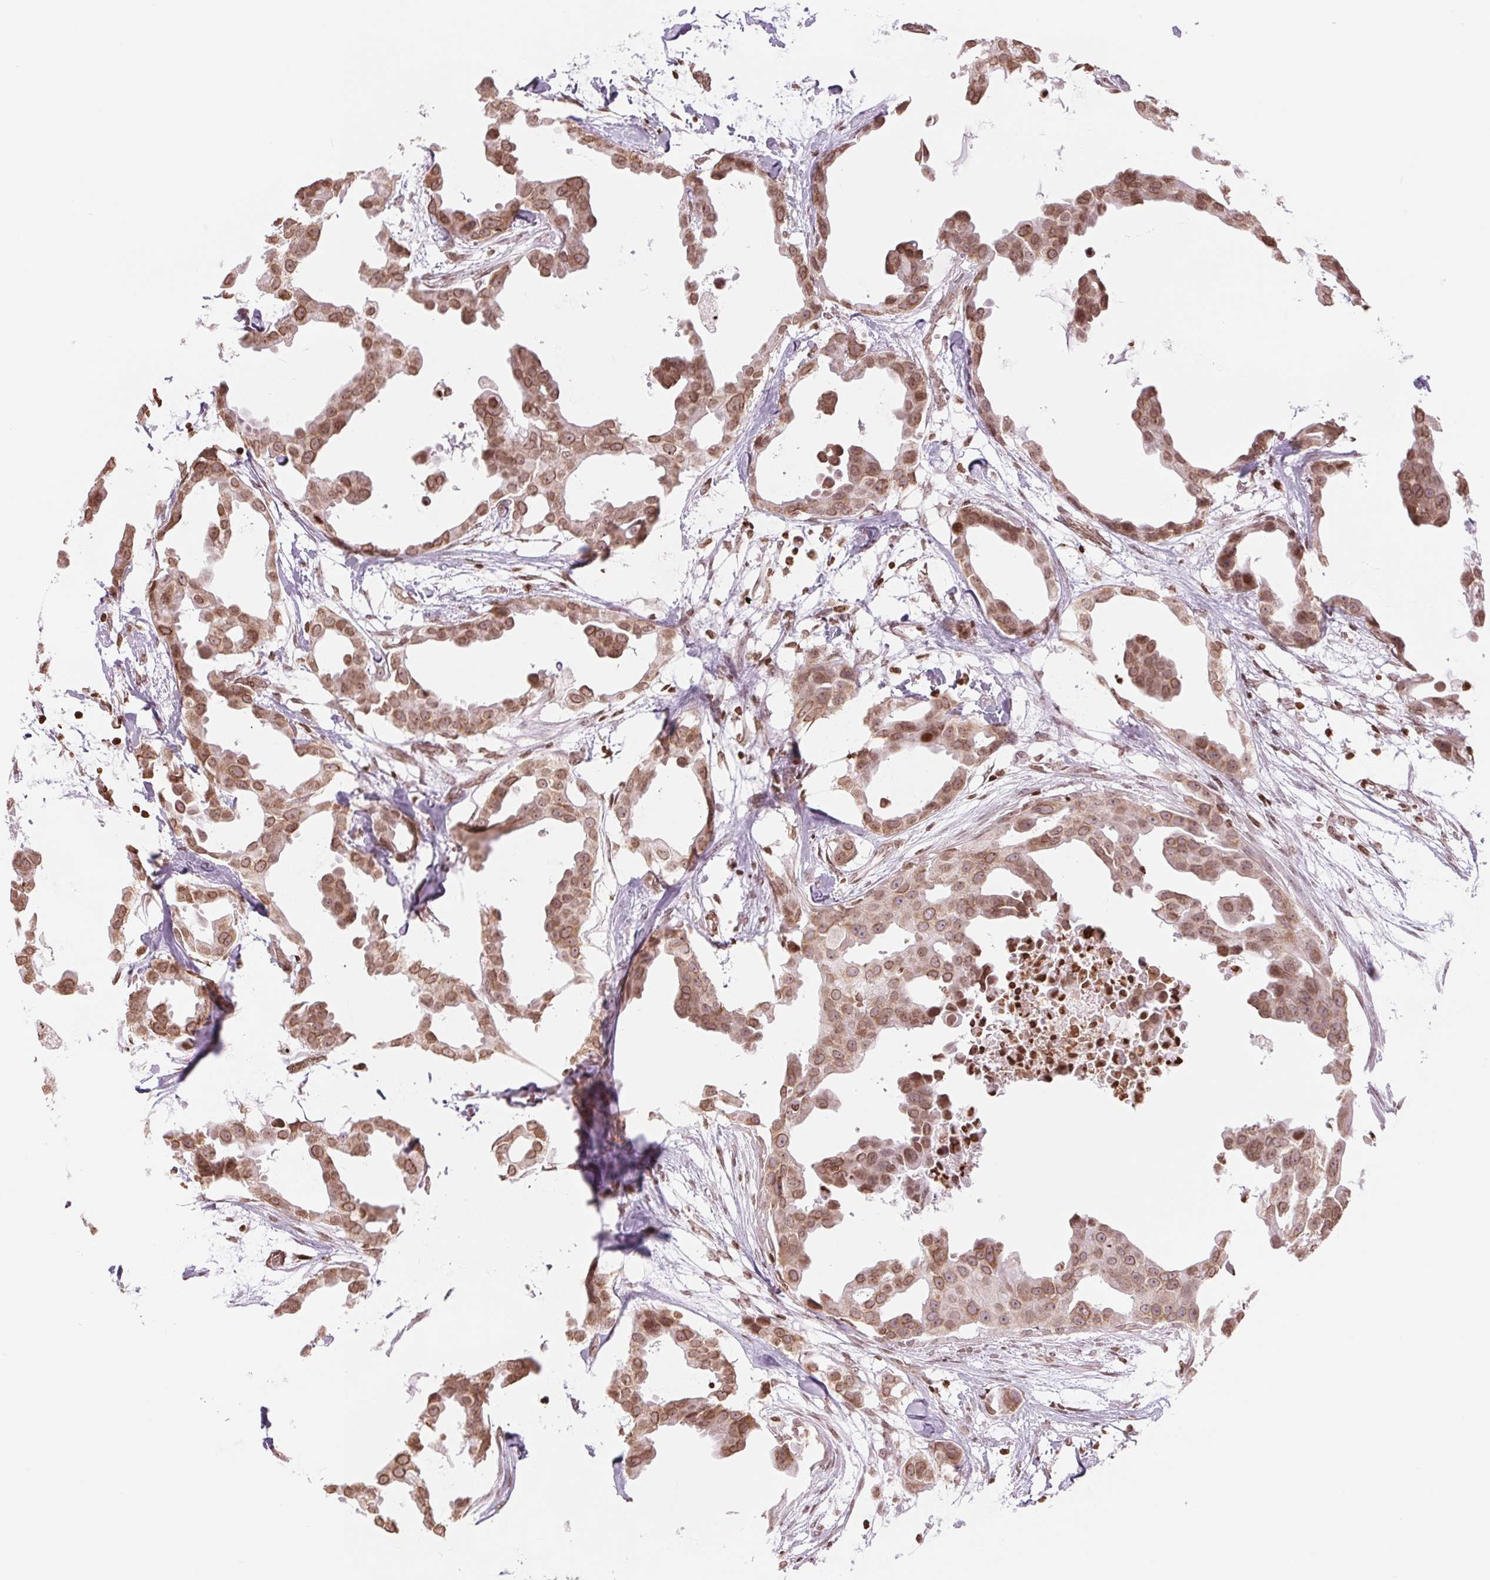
{"staining": {"intensity": "moderate", "quantity": ">75%", "location": "cytoplasmic/membranous,nuclear"}, "tissue": "breast cancer", "cell_type": "Tumor cells", "image_type": "cancer", "snomed": [{"axis": "morphology", "description": "Duct carcinoma"}, {"axis": "topography", "description": "Breast"}], "caption": "A micrograph of human breast infiltrating ductal carcinoma stained for a protein demonstrates moderate cytoplasmic/membranous and nuclear brown staining in tumor cells.", "gene": "SMIM12", "patient": {"sex": "female", "age": 38}}